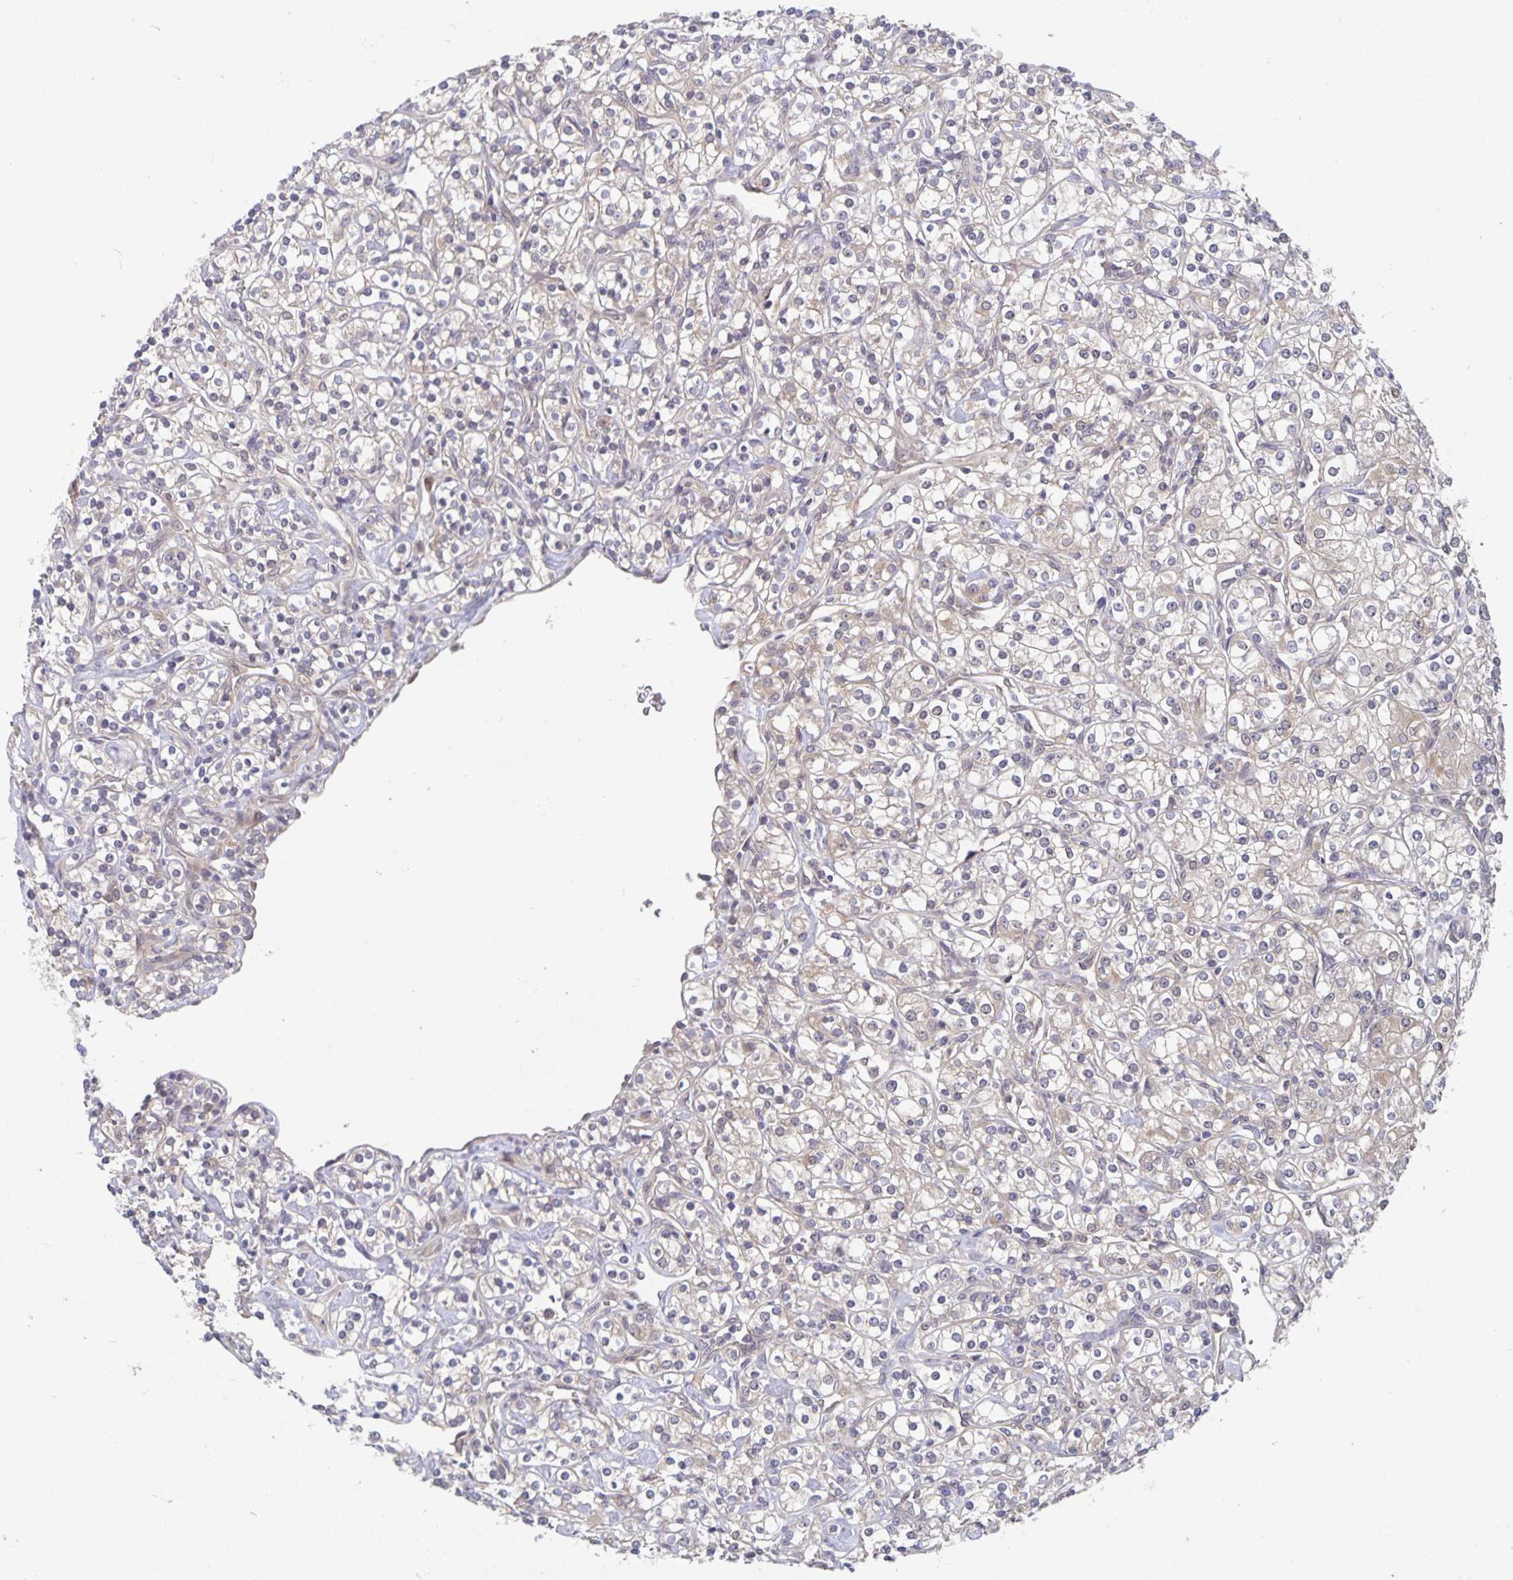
{"staining": {"intensity": "weak", "quantity": "25%-75%", "location": "cytoplasmic/membranous"}, "tissue": "renal cancer", "cell_type": "Tumor cells", "image_type": "cancer", "snomed": [{"axis": "morphology", "description": "Adenocarcinoma, NOS"}, {"axis": "topography", "description": "Kidney"}], "caption": "The image exhibits a brown stain indicating the presence of a protein in the cytoplasmic/membranous of tumor cells in renal cancer.", "gene": "BAG6", "patient": {"sex": "male", "age": 77}}